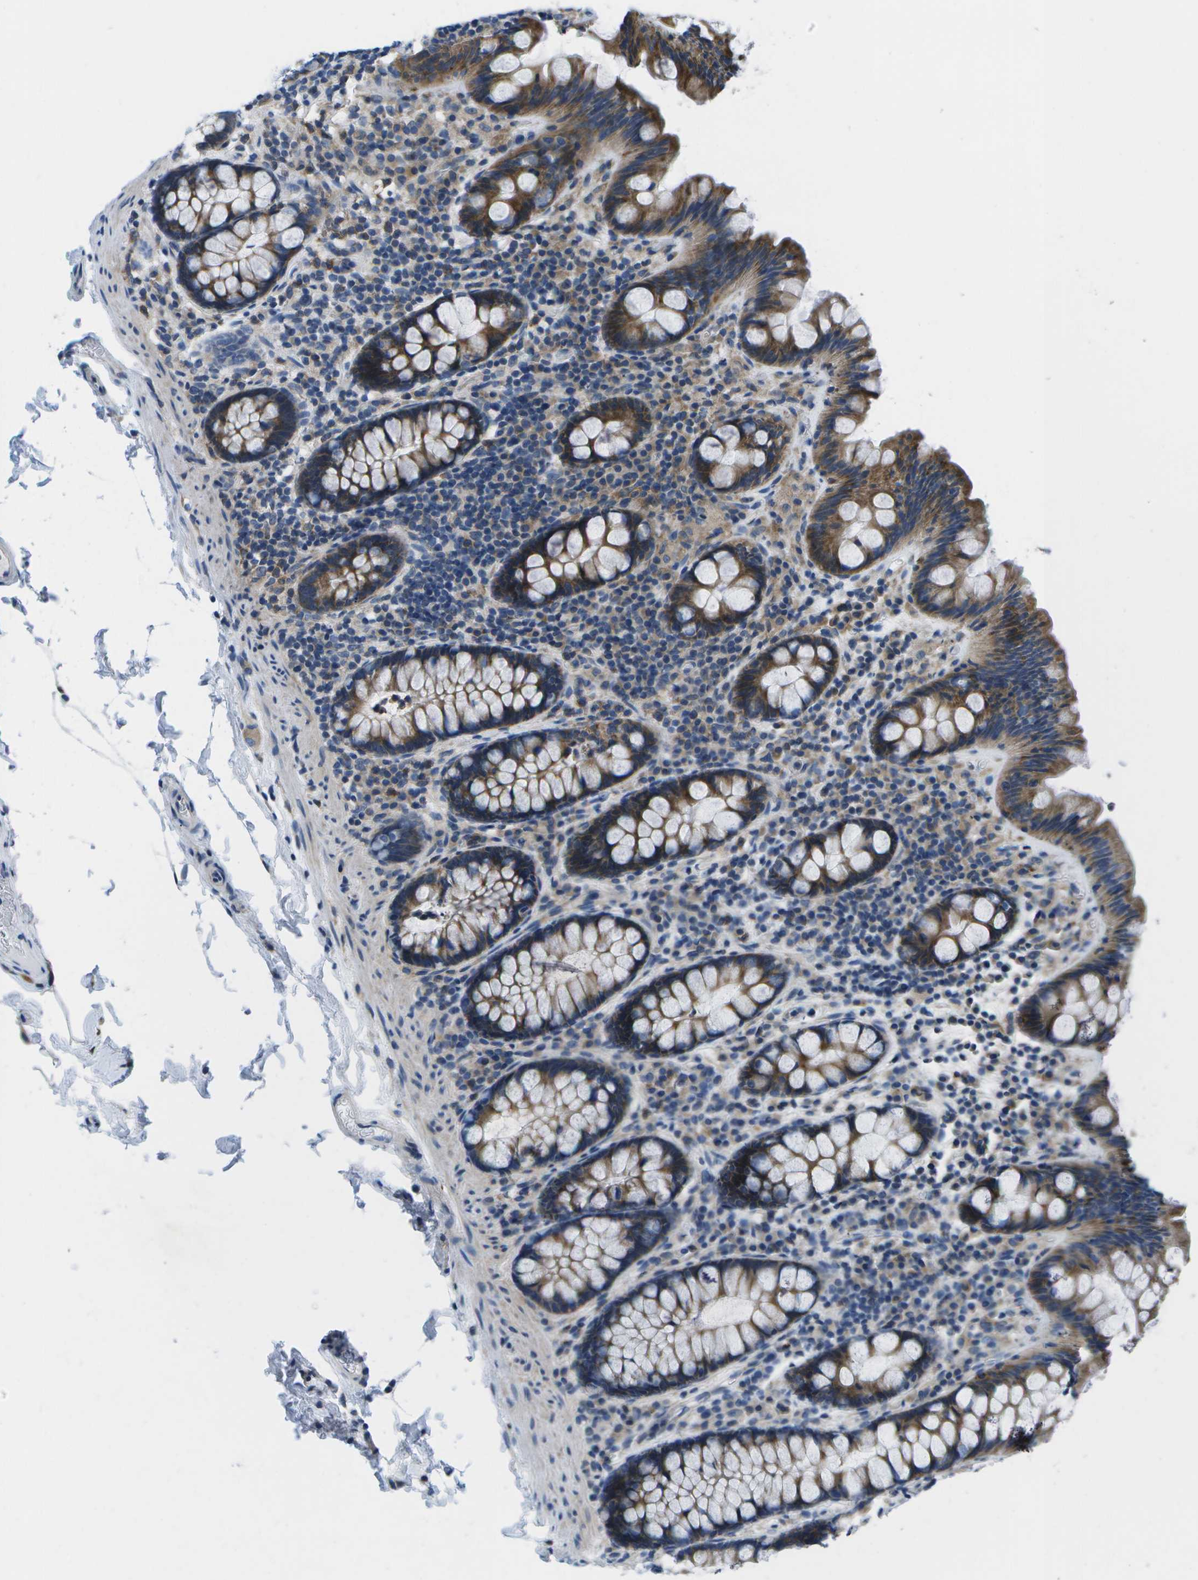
{"staining": {"intensity": "negative", "quantity": "none", "location": "none"}, "tissue": "colon", "cell_type": "Endothelial cells", "image_type": "normal", "snomed": [{"axis": "morphology", "description": "Normal tissue, NOS"}, {"axis": "topography", "description": "Colon"}], "caption": "High power microscopy photomicrograph of an IHC histopathology image of normal colon, revealing no significant expression in endothelial cells. Brightfield microscopy of immunohistochemistry (IHC) stained with DAB (3,3'-diaminobenzidine) (brown) and hematoxylin (blue), captured at high magnification.", "gene": "GDF5", "patient": {"sex": "female", "age": 80}}